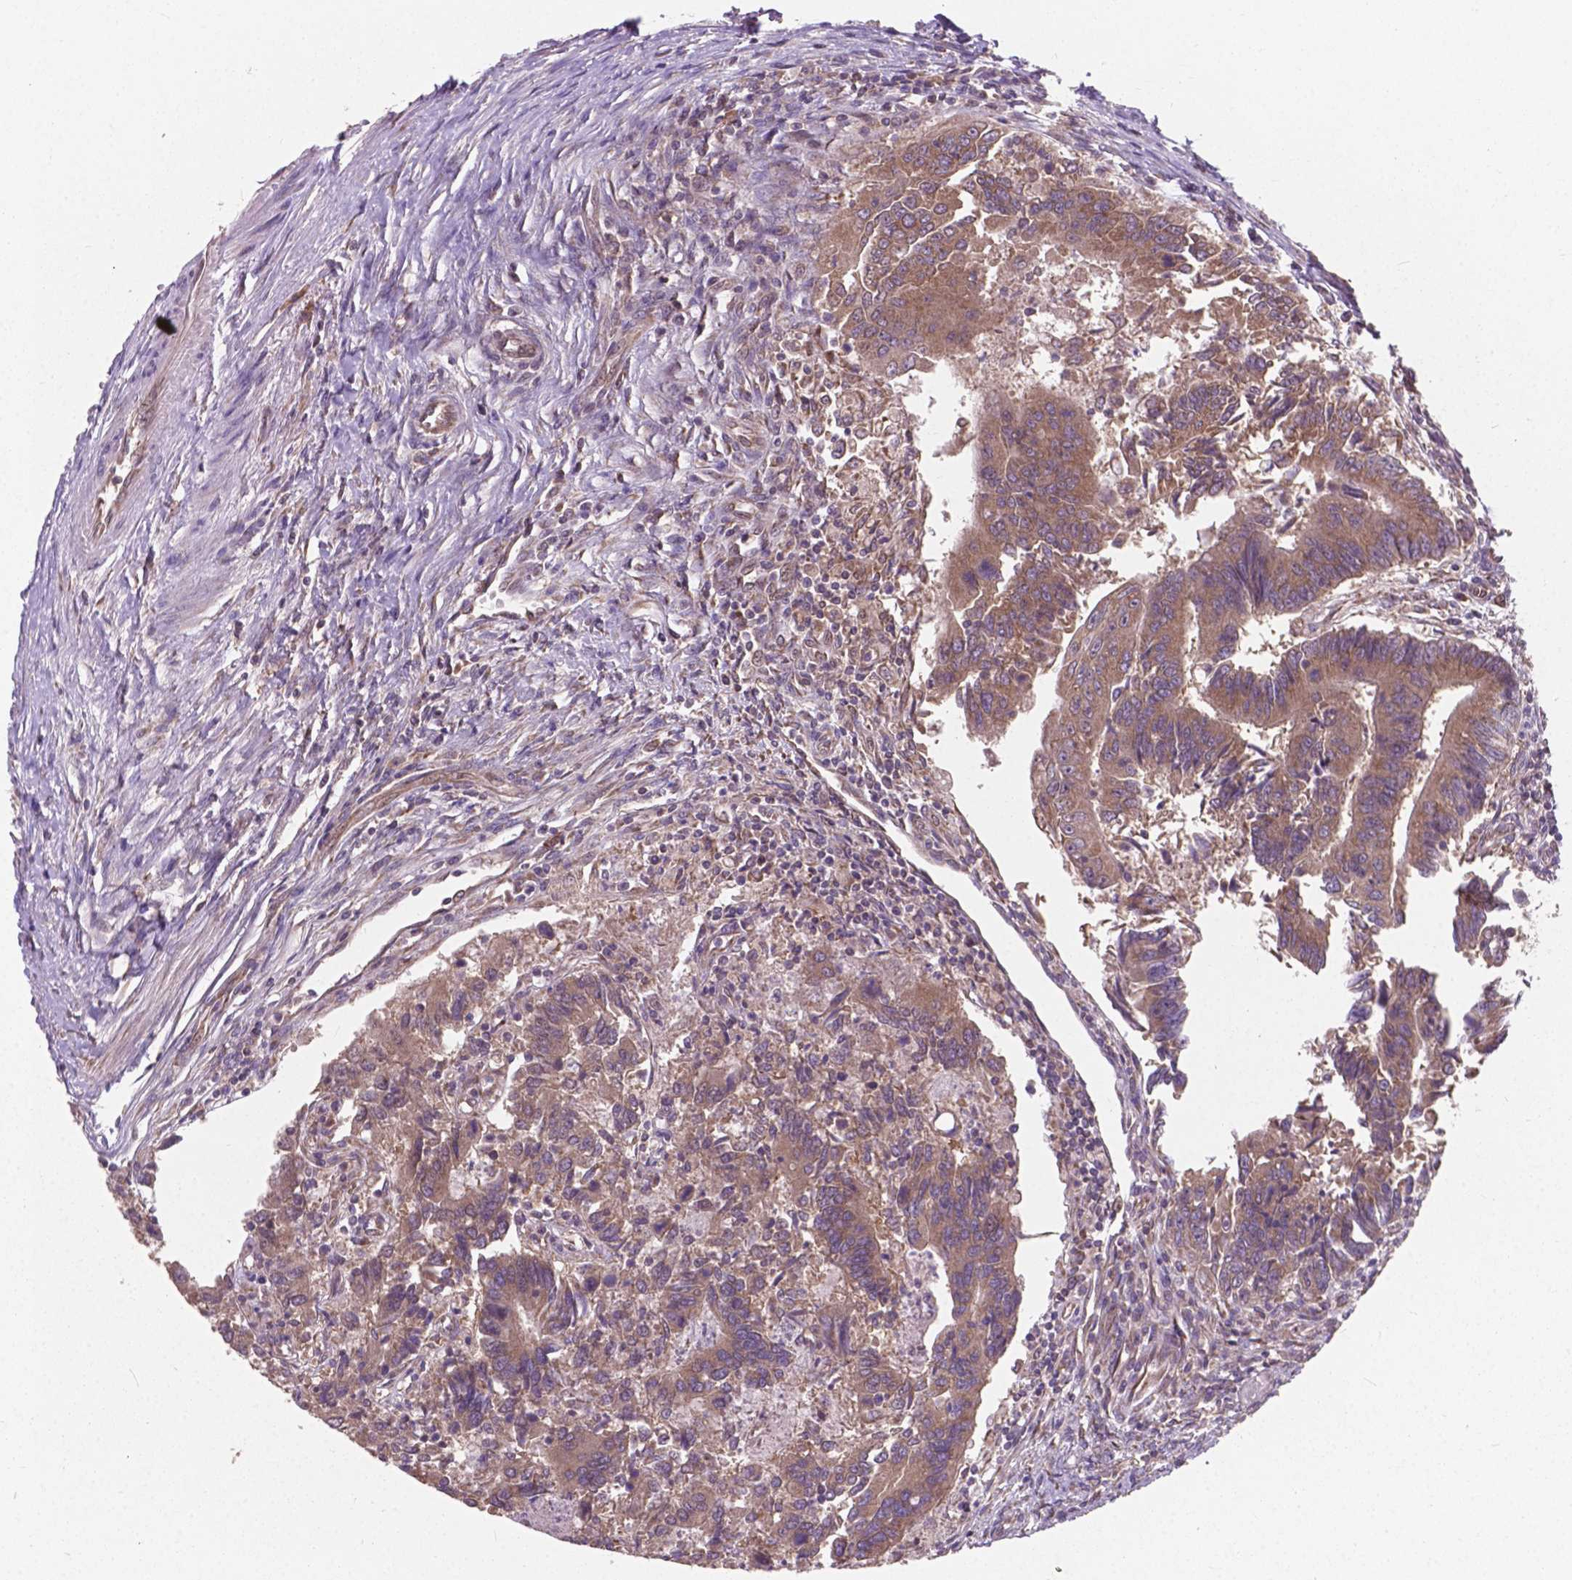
{"staining": {"intensity": "weak", "quantity": ">75%", "location": "cytoplasmic/membranous"}, "tissue": "colorectal cancer", "cell_type": "Tumor cells", "image_type": "cancer", "snomed": [{"axis": "morphology", "description": "Adenocarcinoma, NOS"}, {"axis": "topography", "description": "Colon"}], "caption": "Colorectal cancer (adenocarcinoma) was stained to show a protein in brown. There is low levels of weak cytoplasmic/membranous staining in approximately >75% of tumor cells. (DAB (3,3'-diaminobenzidine) IHC with brightfield microscopy, high magnification).", "gene": "MRPL33", "patient": {"sex": "female", "age": 67}}